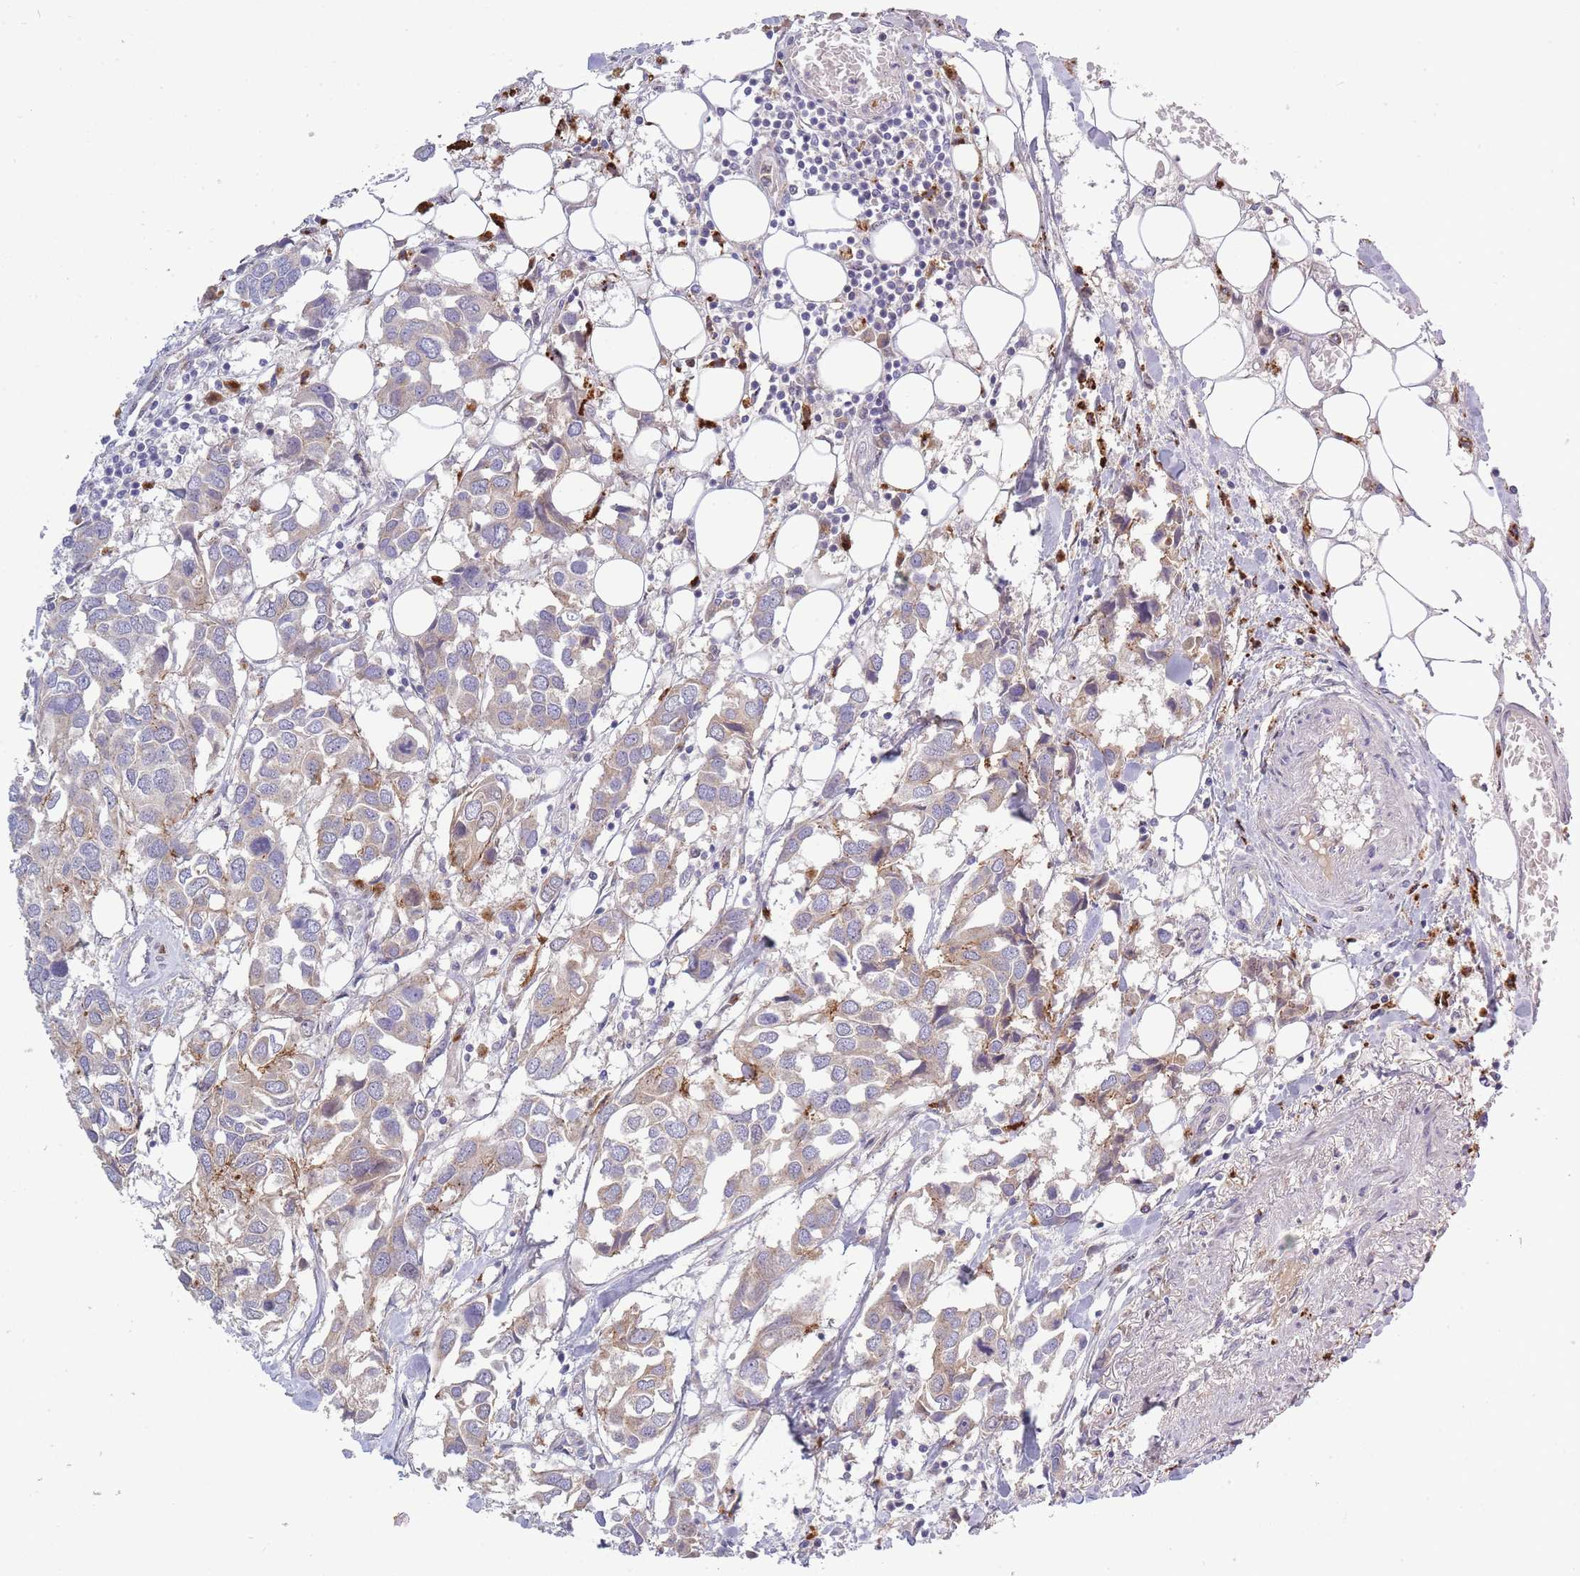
{"staining": {"intensity": "weak", "quantity": "25%-75%", "location": "cytoplasmic/membranous"}, "tissue": "breast cancer", "cell_type": "Tumor cells", "image_type": "cancer", "snomed": [{"axis": "morphology", "description": "Duct carcinoma"}, {"axis": "topography", "description": "Breast"}], "caption": "Approximately 25%-75% of tumor cells in human breast cancer show weak cytoplasmic/membranous protein positivity as visualized by brown immunohistochemical staining.", "gene": "TRIM61", "patient": {"sex": "female", "age": 83}}